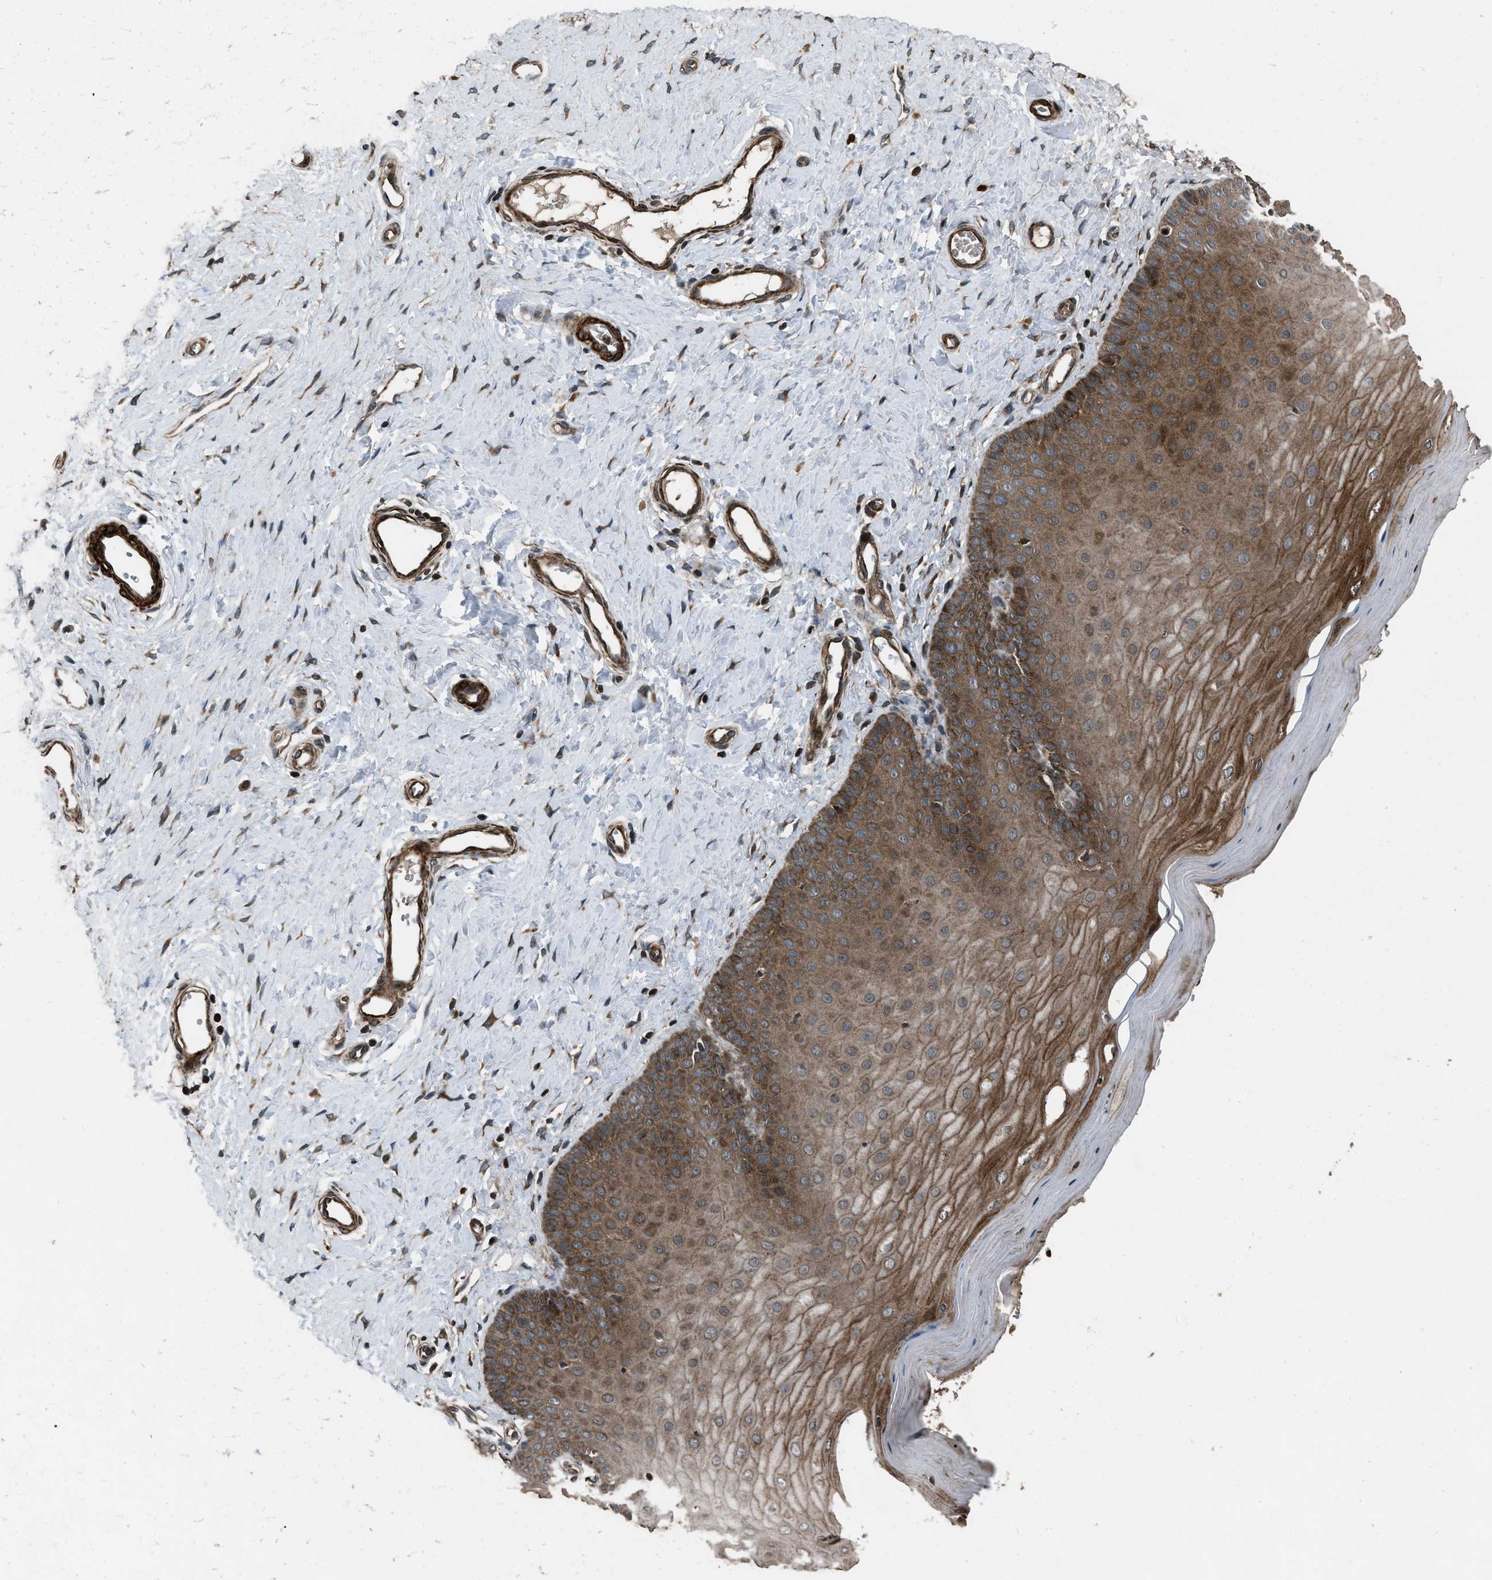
{"staining": {"intensity": "strong", "quantity": ">75%", "location": "cytoplasmic/membranous"}, "tissue": "cervix", "cell_type": "Glandular cells", "image_type": "normal", "snomed": [{"axis": "morphology", "description": "Normal tissue, NOS"}, {"axis": "topography", "description": "Cervix"}], "caption": "Protein analysis of unremarkable cervix displays strong cytoplasmic/membranous staining in approximately >75% of glandular cells.", "gene": "IRAK4", "patient": {"sex": "female", "age": 55}}